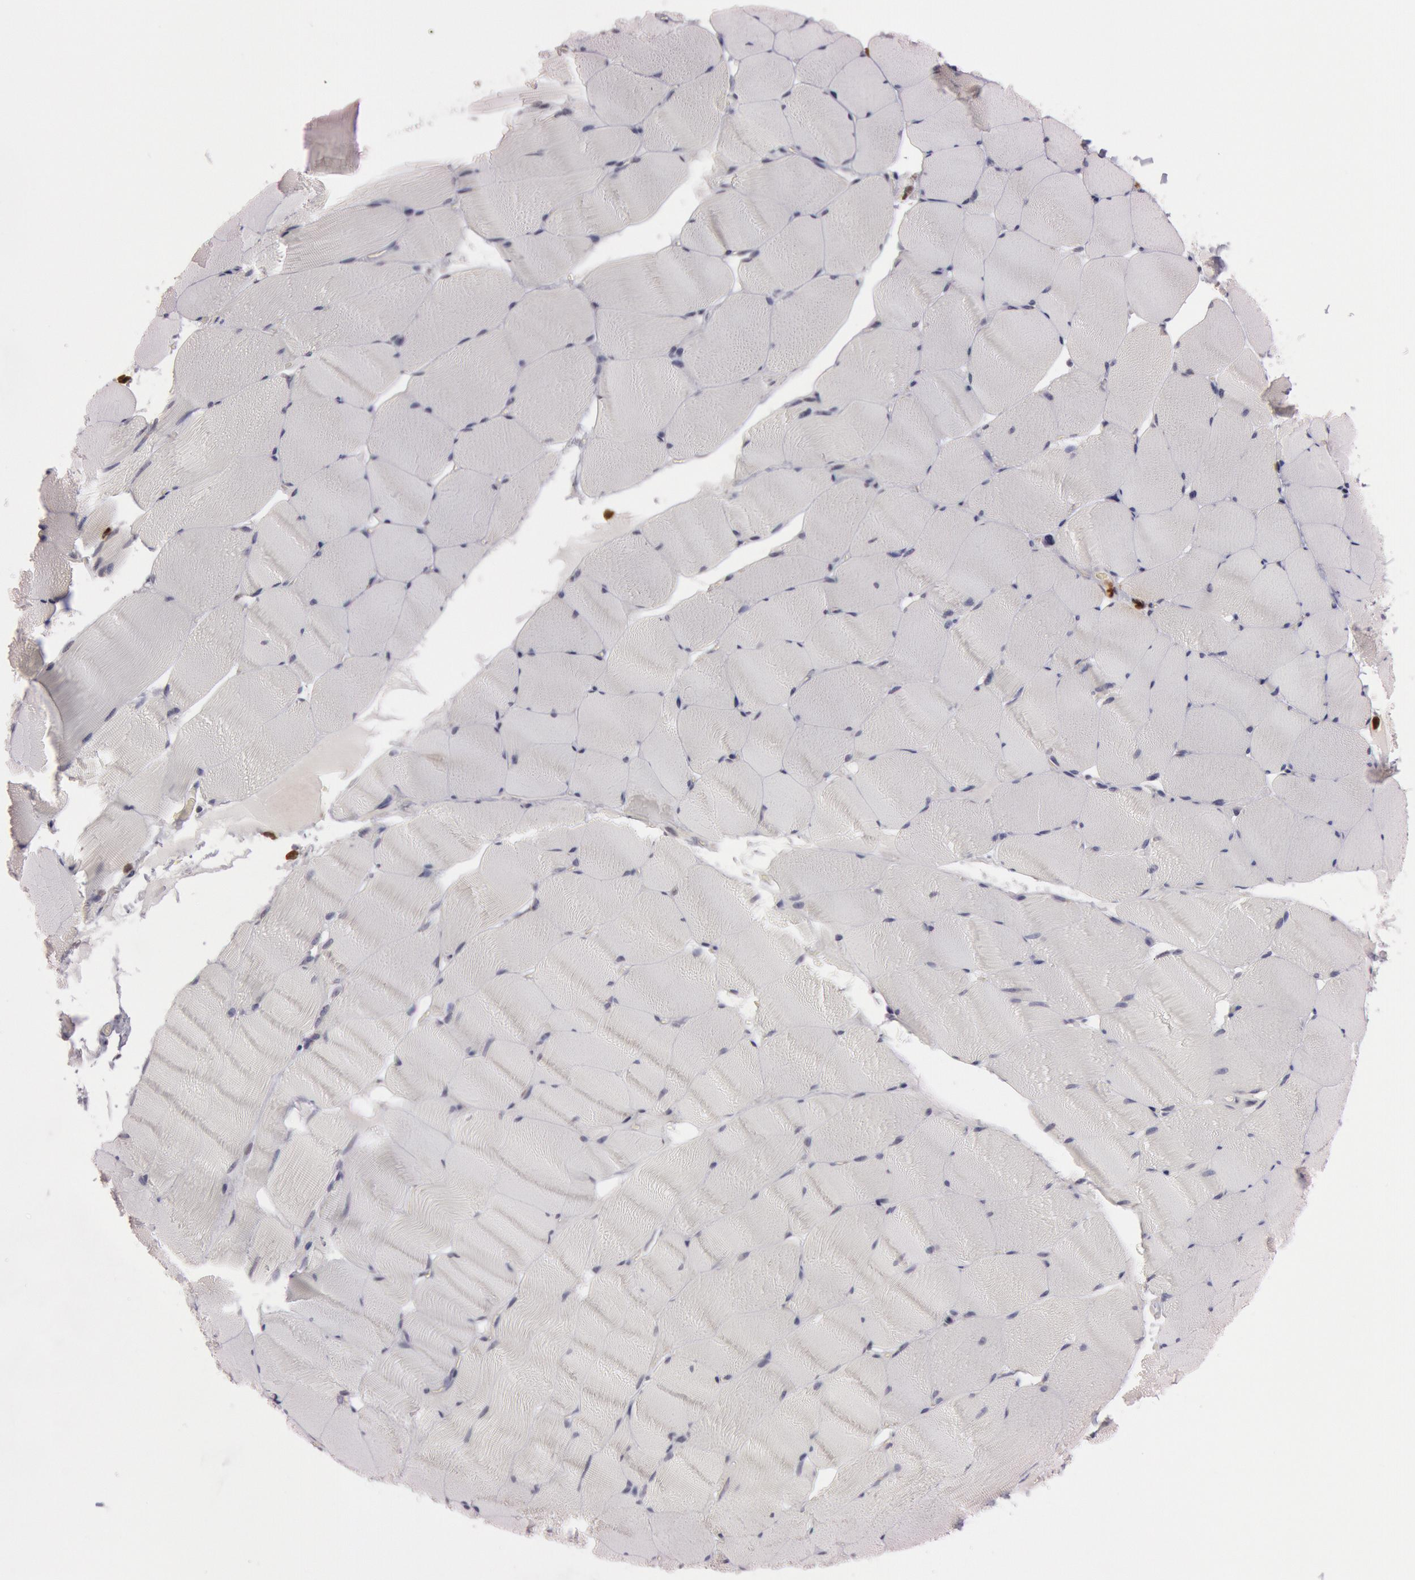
{"staining": {"intensity": "negative", "quantity": "none", "location": "none"}, "tissue": "skeletal muscle", "cell_type": "Myocytes", "image_type": "normal", "snomed": [{"axis": "morphology", "description": "Normal tissue, NOS"}, {"axis": "topography", "description": "Skeletal muscle"}], "caption": "IHC of normal human skeletal muscle displays no positivity in myocytes.", "gene": "KDM6A", "patient": {"sex": "male", "age": 62}}